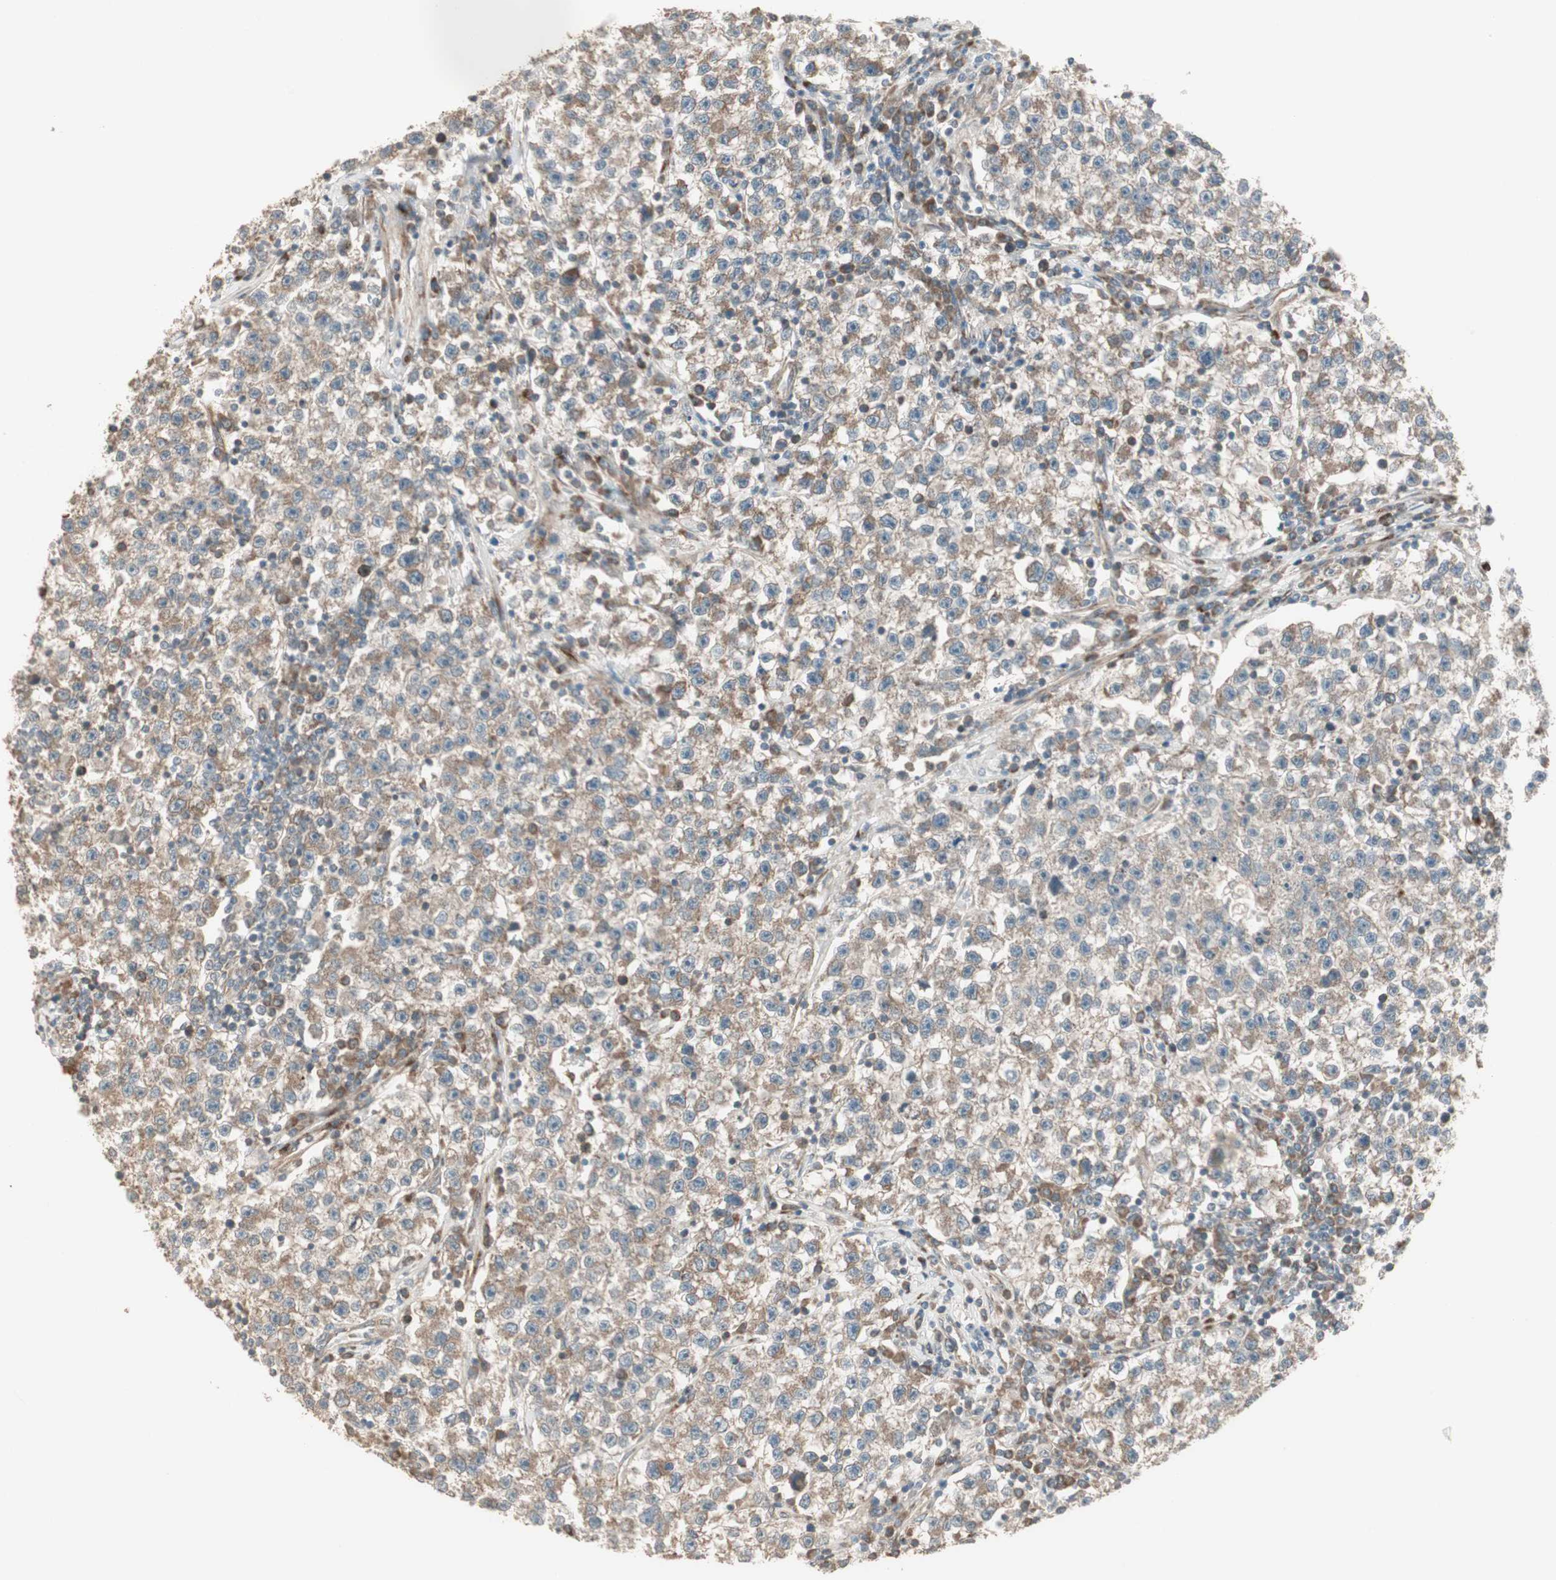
{"staining": {"intensity": "weak", "quantity": ">75%", "location": "cytoplasmic/membranous"}, "tissue": "testis cancer", "cell_type": "Tumor cells", "image_type": "cancer", "snomed": [{"axis": "morphology", "description": "Seminoma, NOS"}, {"axis": "topography", "description": "Testis"}], "caption": "Immunohistochemical staining of human testis seminoma reveals low levels of weak cytoplasmic/membranous positivity in approximately >75% of tumor cells.", "gene": "PPP2R5E", "patient": {"sex": "male", "age": 22}}